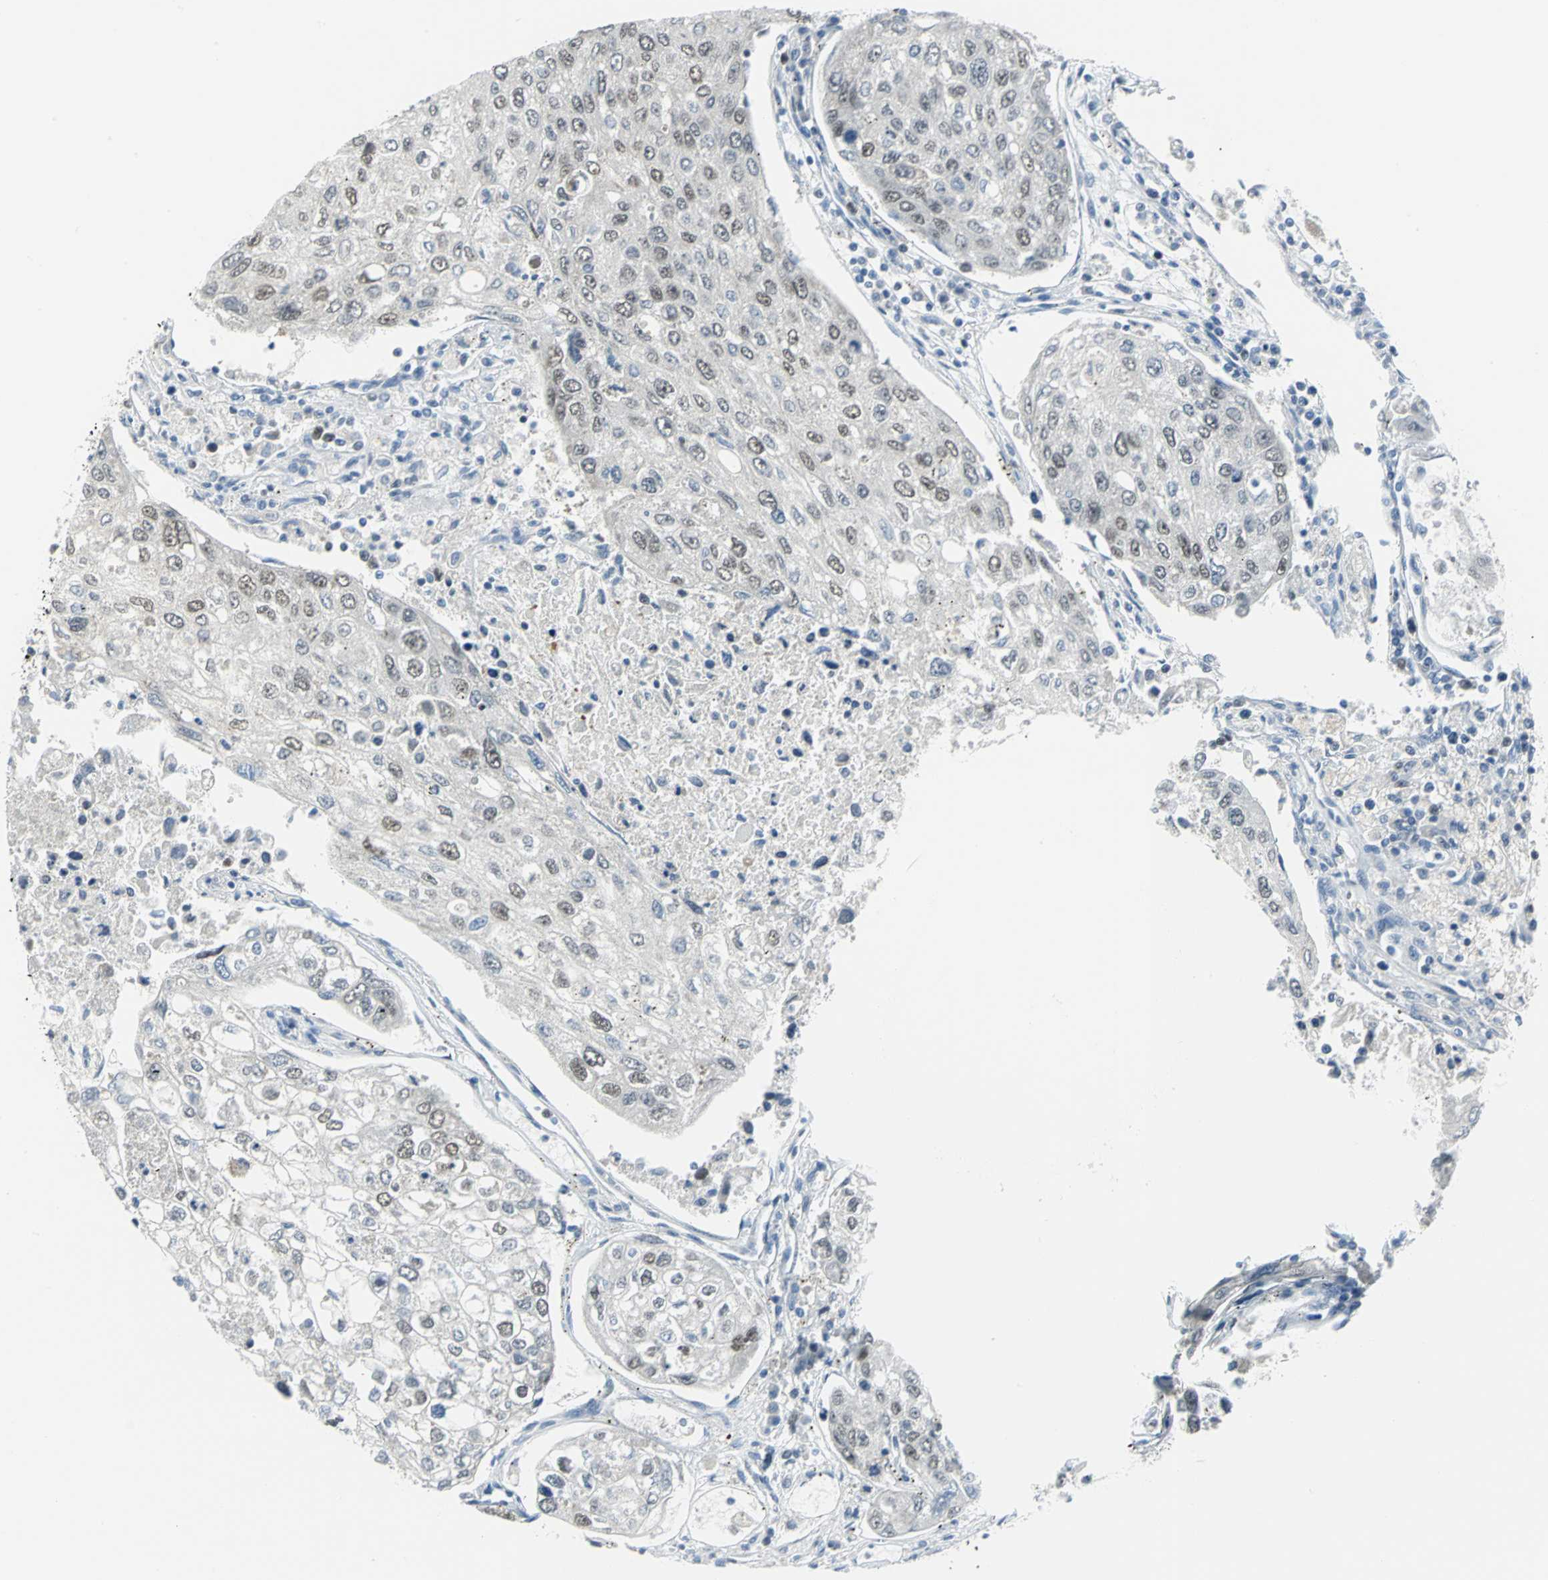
{"staining": {"intensity": "moderate", "quantity": "25%-75%", "location": "nuclear"}, "tissue": "urothelial cancer", "cell_type": "Tumor cells", "image_type": "cancer", "snomed": [{"axis": "morphology", "description": "Urothelial carcinoma, High grade"}, {"axis": "topography", "description": "Lymph node"}, {"axis": "topography", "description": "Urinary bladder"}], "caption": "The image displays immunohistochemical staining of urothelial cancer. There is moderate nuclear expression is present in approximately 25%-75% of tumor cells.", "gene": "MCM4", "patient": {"sex": "male", "age": 51}}